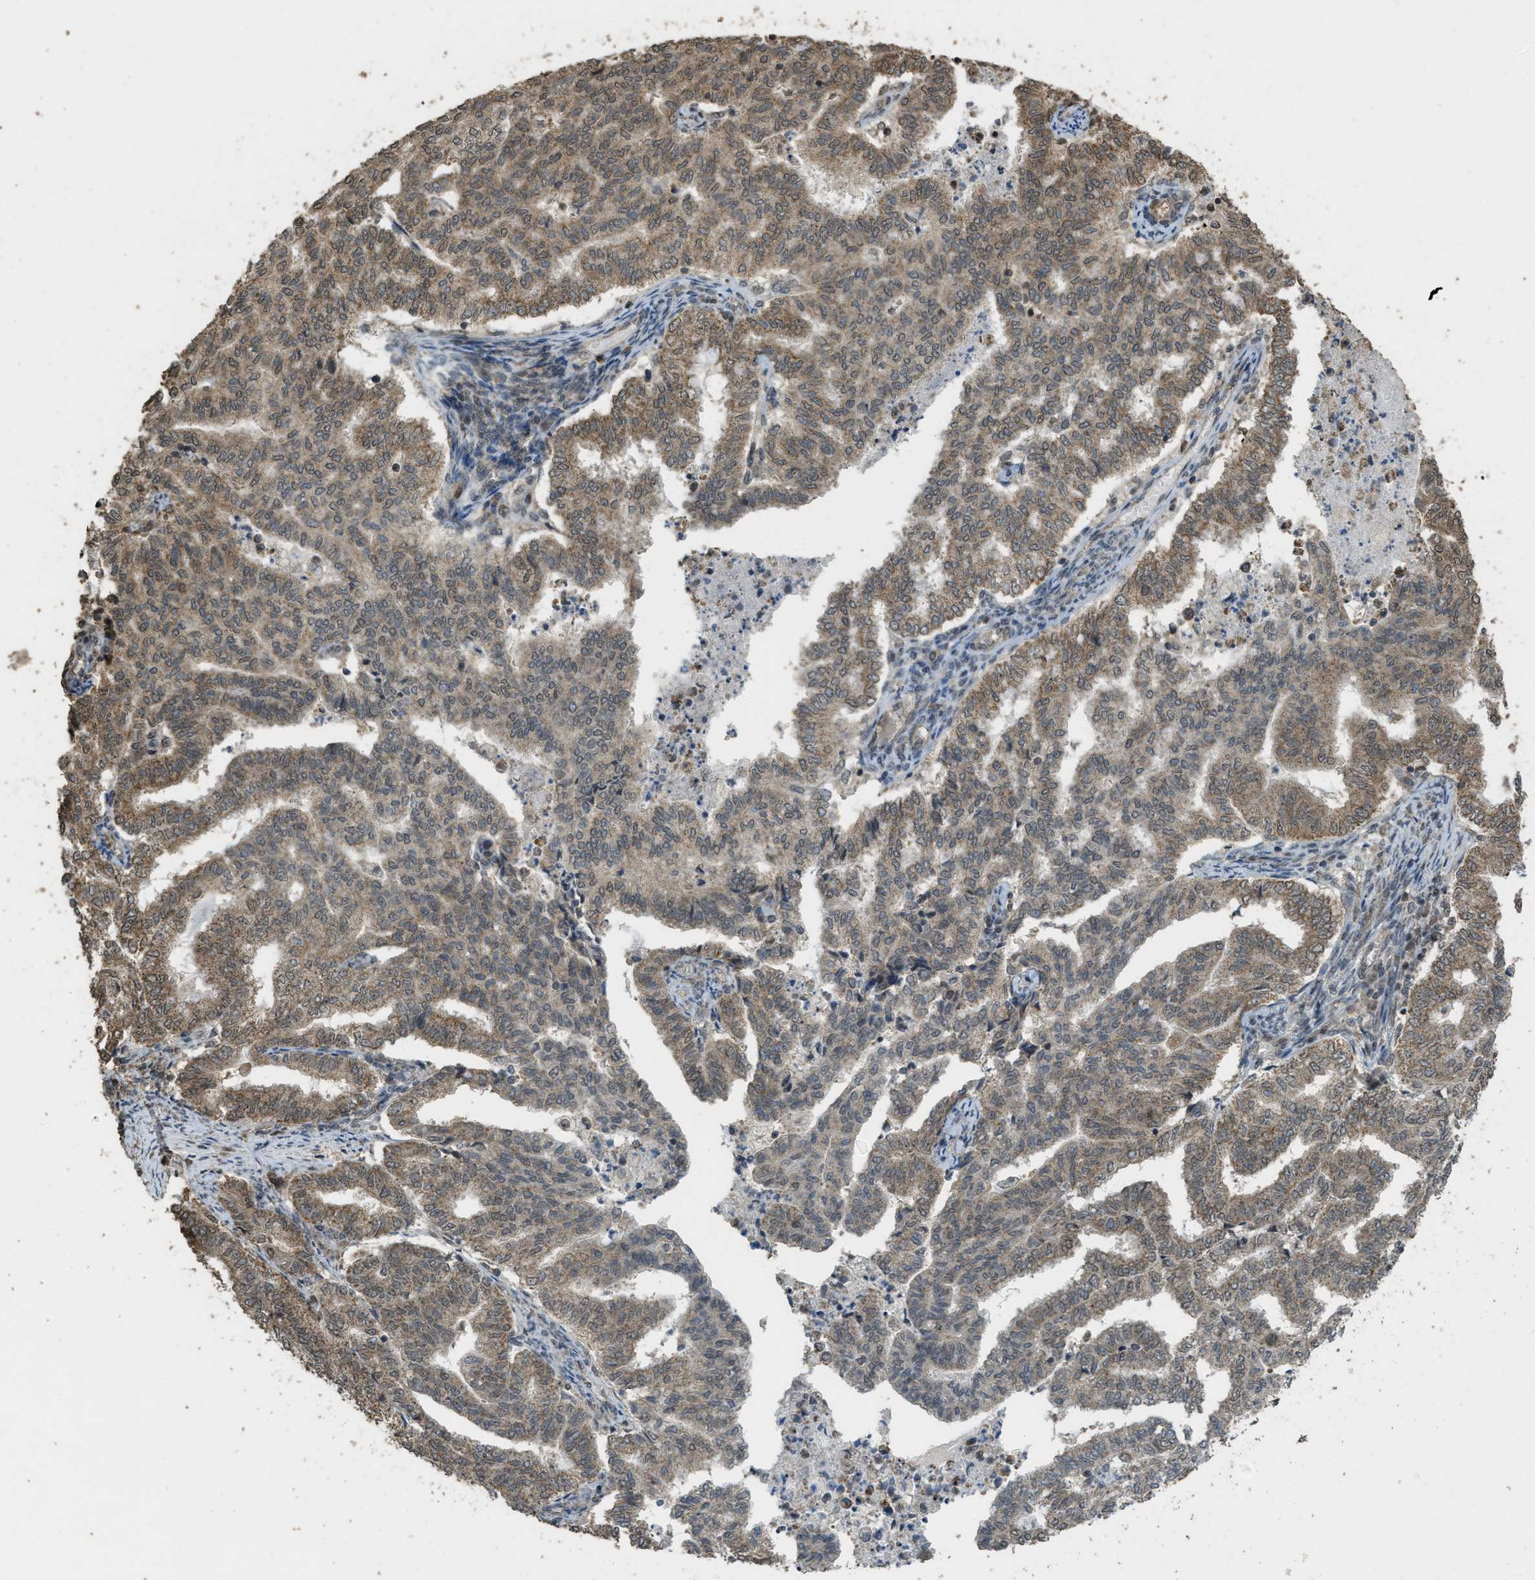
{"staining": {"intensity": "moderate", "quantity": ">75%", "location": "cytoplasmic/membranous"}, "tissue": "endometrial cancer", "cell_type": "Tumor cells", "image_type": "cancer", "snomed": [{"axis": "morphology", "description": "Adenocarcinoma, NOS"}, {"axis": "topography", "description": "Endometrium"}], "caption": "IHC photomicrograph of adenocarcinoma (endometrial) stained for a protein (brown), which exhibits medium levels of moderate cytoplasmic/membranous staining in about >75% of tumor cells.", "gene": "CTPS1", "patient": {"sex": "female", "age": 79}}